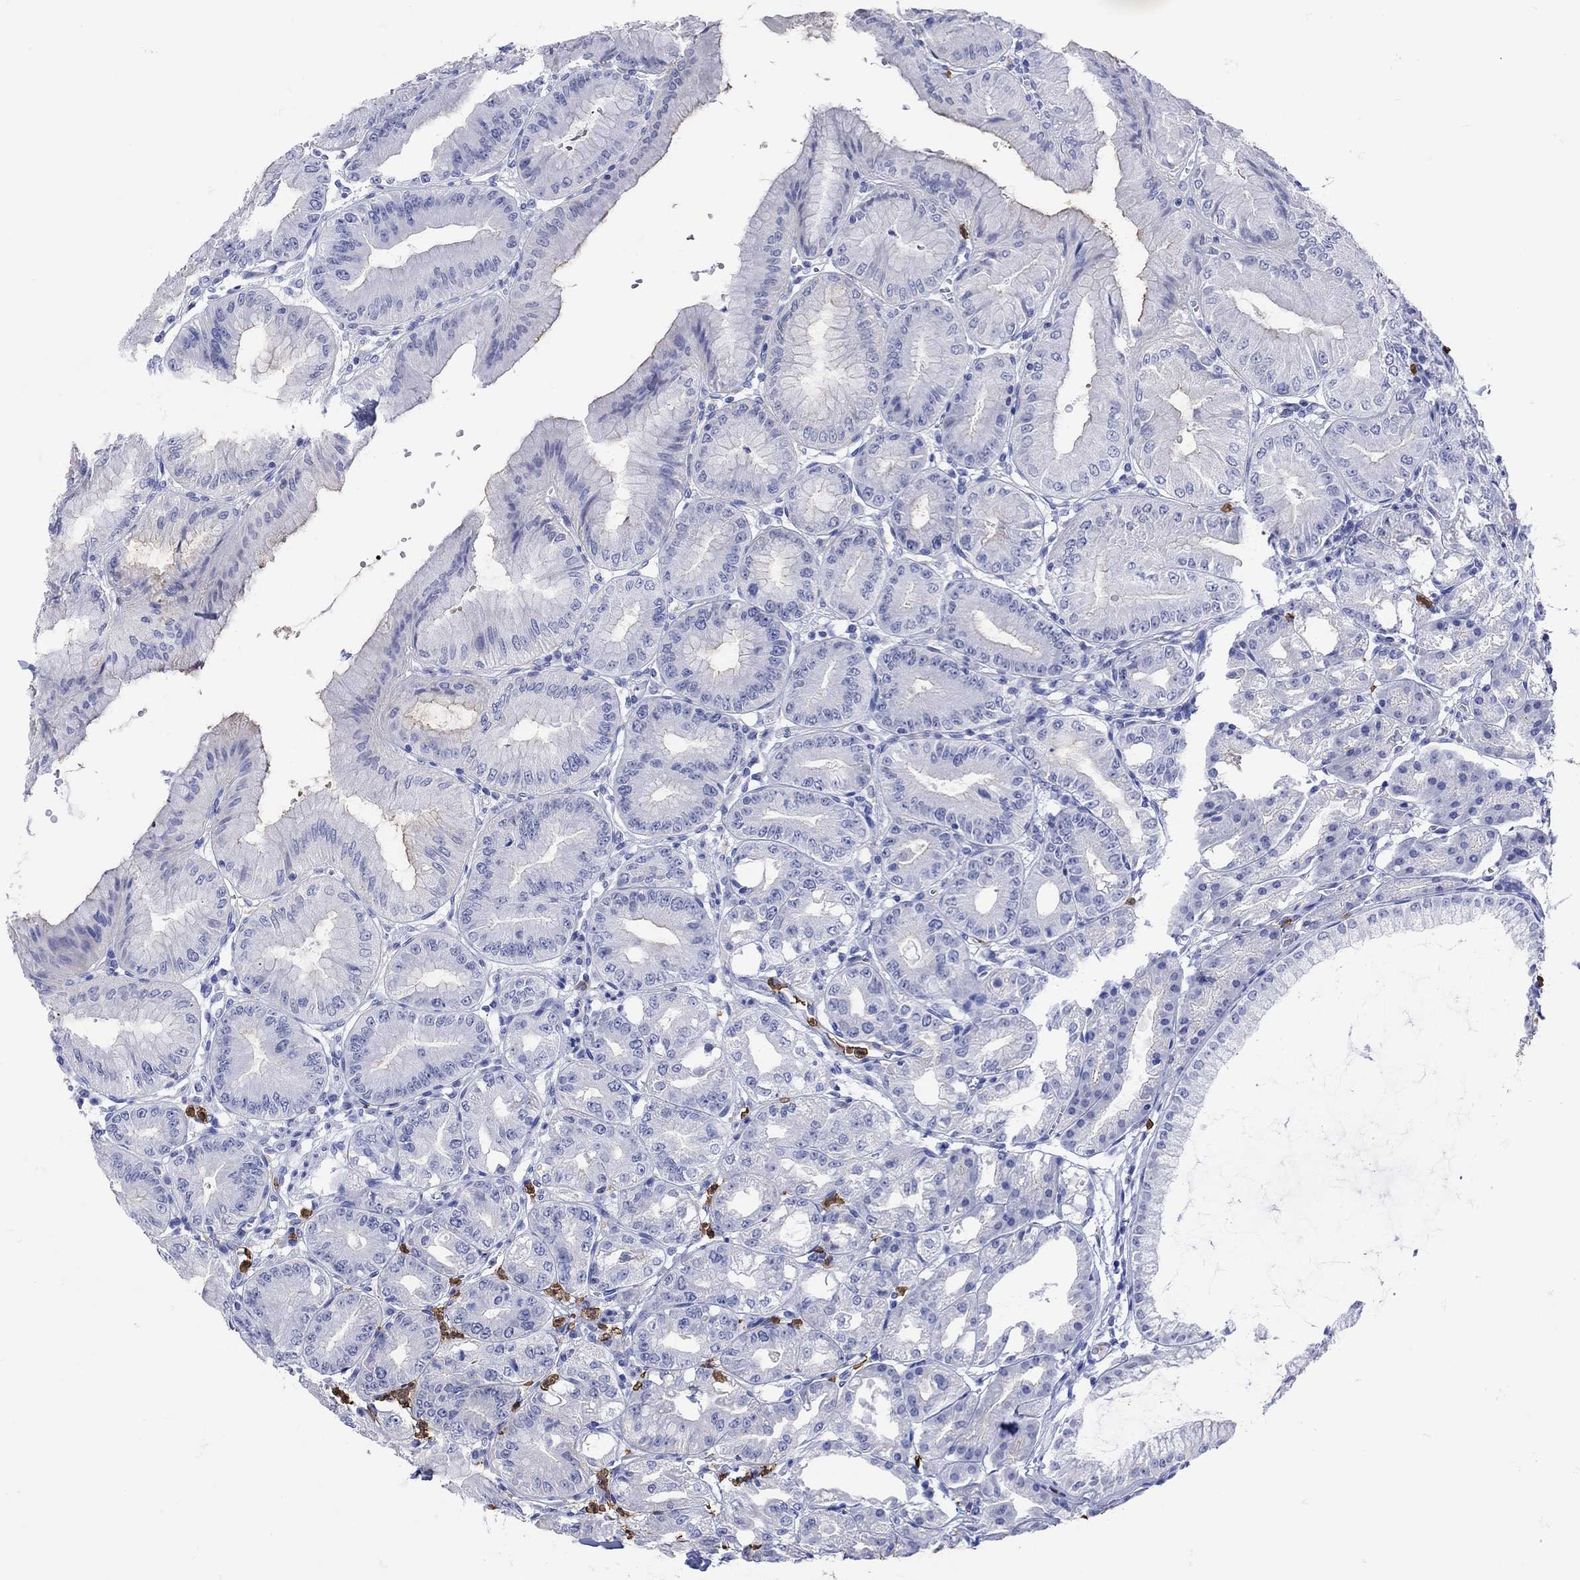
{"staining": {"intensity": "negative", "quantity": "none", "location": "none"}, "tissue": "stomach", "cell_type": "Glandular cells", "image_type": "normal", "snomed": [{"axis": "morphology", "description": "Normal tissue, NOS"}, {"axis": "topography", "description": "Stomach"}], "caption": "Glandular cells show no significant staining in normal stomach. (DAB immunohistochemistry with hematoxylin counter stain).", "gene": "LINGO3", "patient": {"sex": "male", "age": 71}}